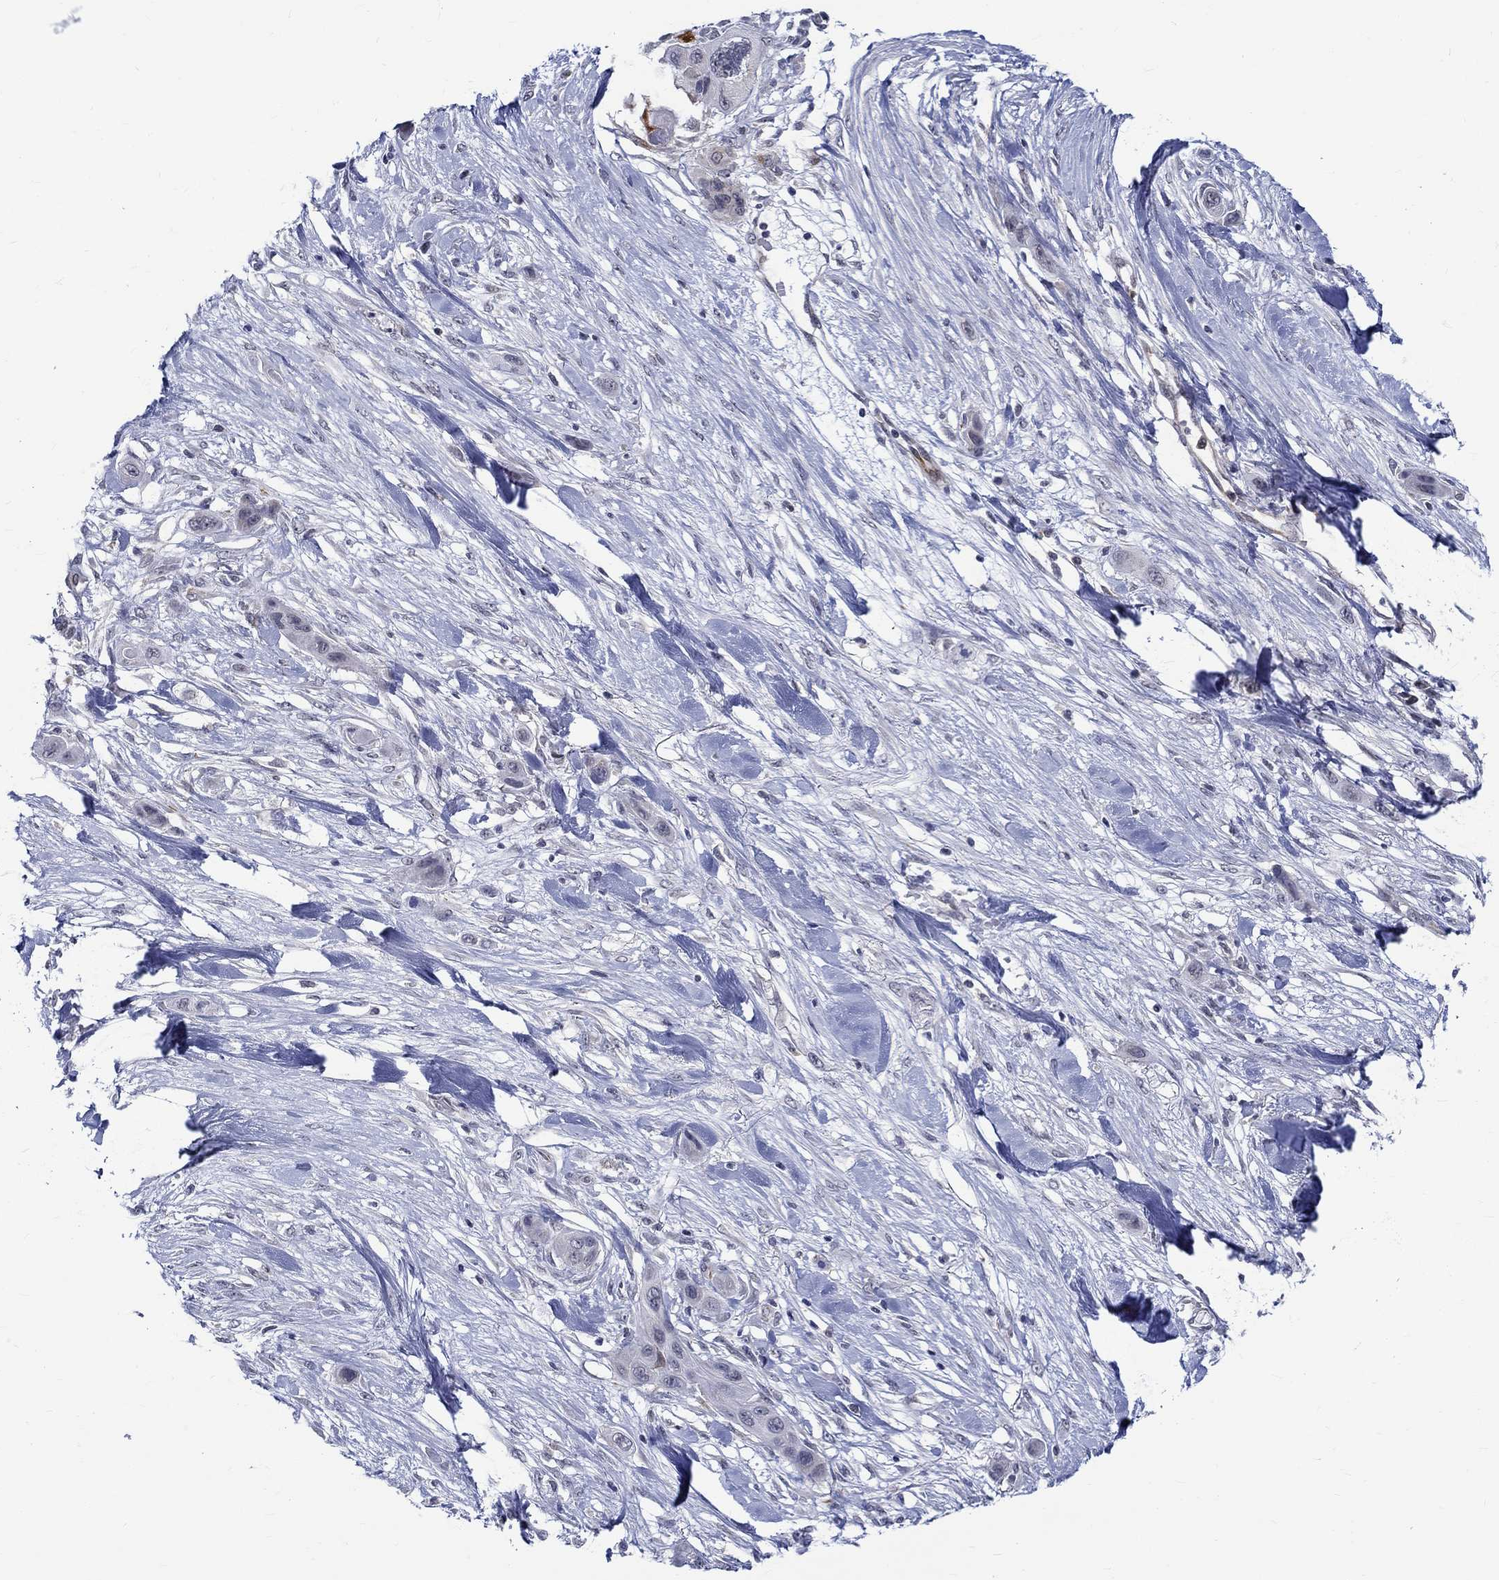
{"staining": {"intensity": "negative", "quantity": "none", "location": "none"}, "tissue": "skin cancer", "cell_type": "Tumor cells", "image_type": "cancer", "snomed": [{"axis": "morphology", "description": "Squamous cell carcinoma, NOS"}, {"axis": "topography", "description": "Skin"}], "caption": "Protein analysis of skin cancer (squamous cell carcinoma) reveals no significant staining in tumor cells.", "gene": "ST6GALNAC1", "patient": {"sex": "male", "age": 79}}